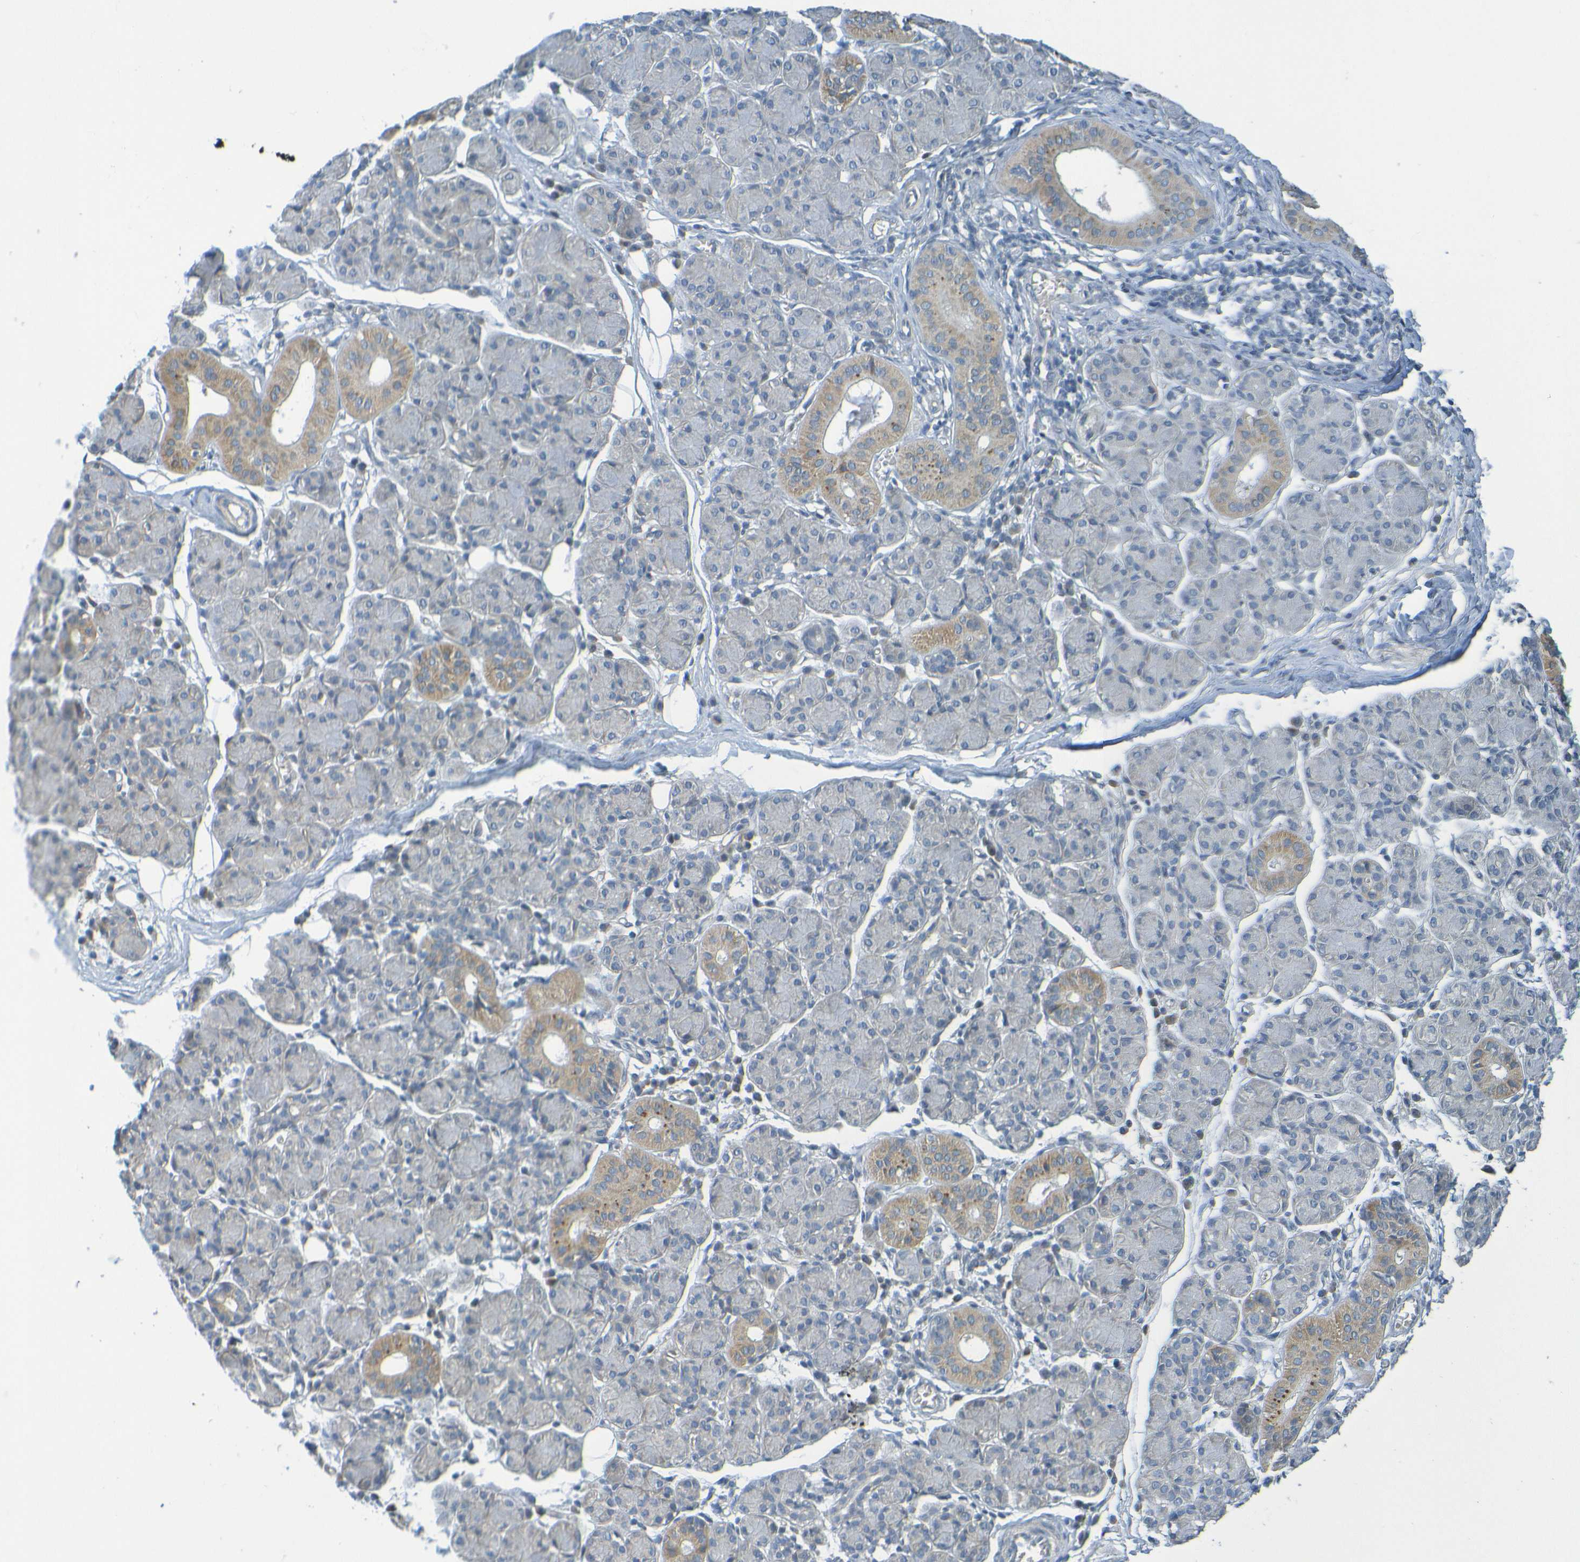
{"staining": {"intensity": "weak", "quantity": "<25%", "location": "cytoplasmic/membranous"}, "tissue": "salivary gland", "cell_type": "Glandular cells", "image_type": "normal", "snomed": [{"axis": "morphology", "description": "Normal tissue, NOS"}, {"axis": "morphology", "description": "Inflammation, NOS"}, {"axis": "topography", "description": "Lymph node"}, {"axis": "topography", "description": "Salivary gland"}], "caption": "Immunohistochemistry photomicrograph of benign human salivary gland stained for a protein (brown), which exhibits no positivity in glandular cells.", "gene": "CYP4F2", "patient": {"sex": "male", "age": 3}}